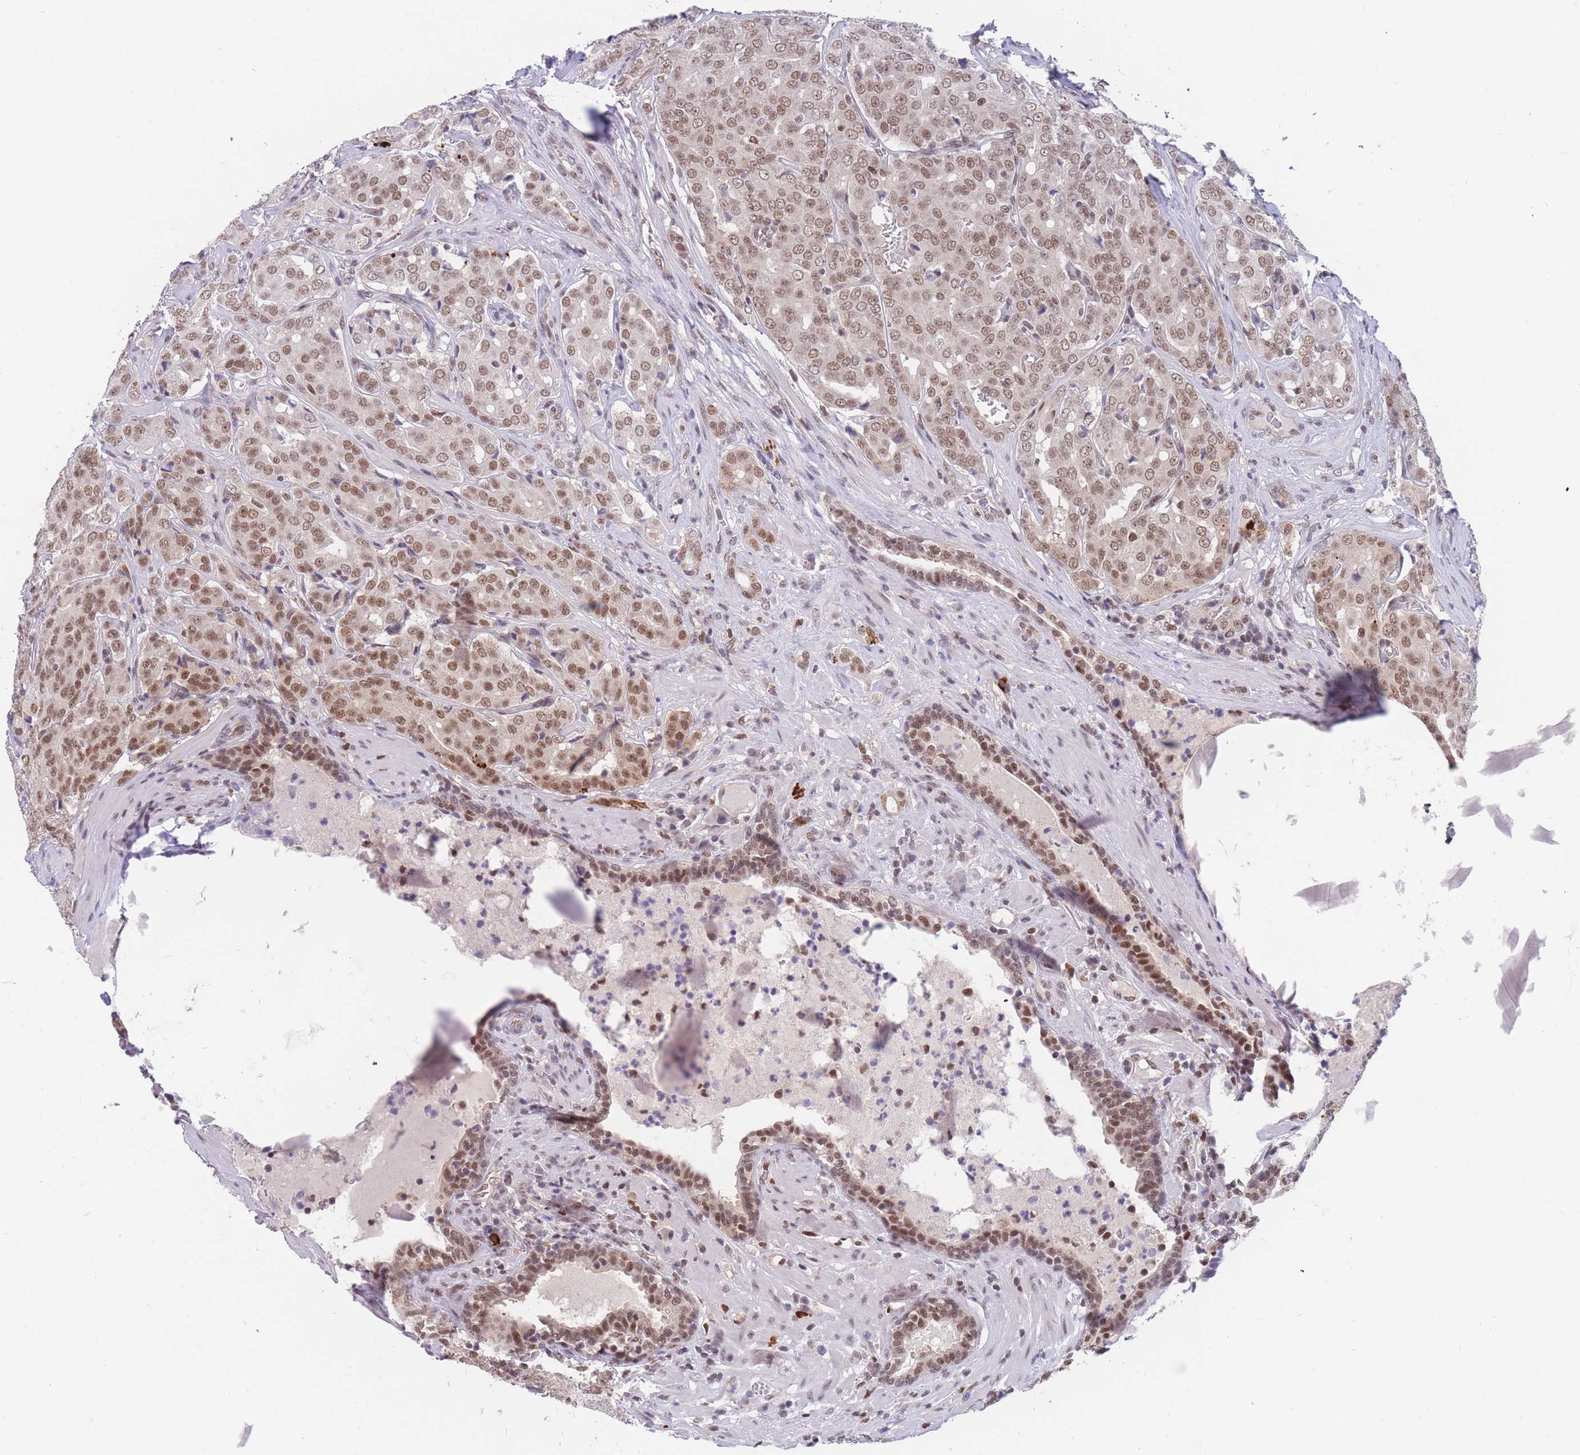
{"staining": {"intensity": "moderate", "quantity": ">75%", "location": "nuclear"}, "tissue": "prostate cancer", "cell_type": "Tumor cells", "image_type": "cancer", "snomed": [{"axis": "morphology", "description": "Adenocarcinoma, High grade"}, {"axis": "topography", "description": "Prostate"}], "caption": "A brown stain labels moderate nuclear staining of a protein in prostate cancer tumor cells.", "gene": "SMAD9", "patient": {"sex": "male", "age": 68}}